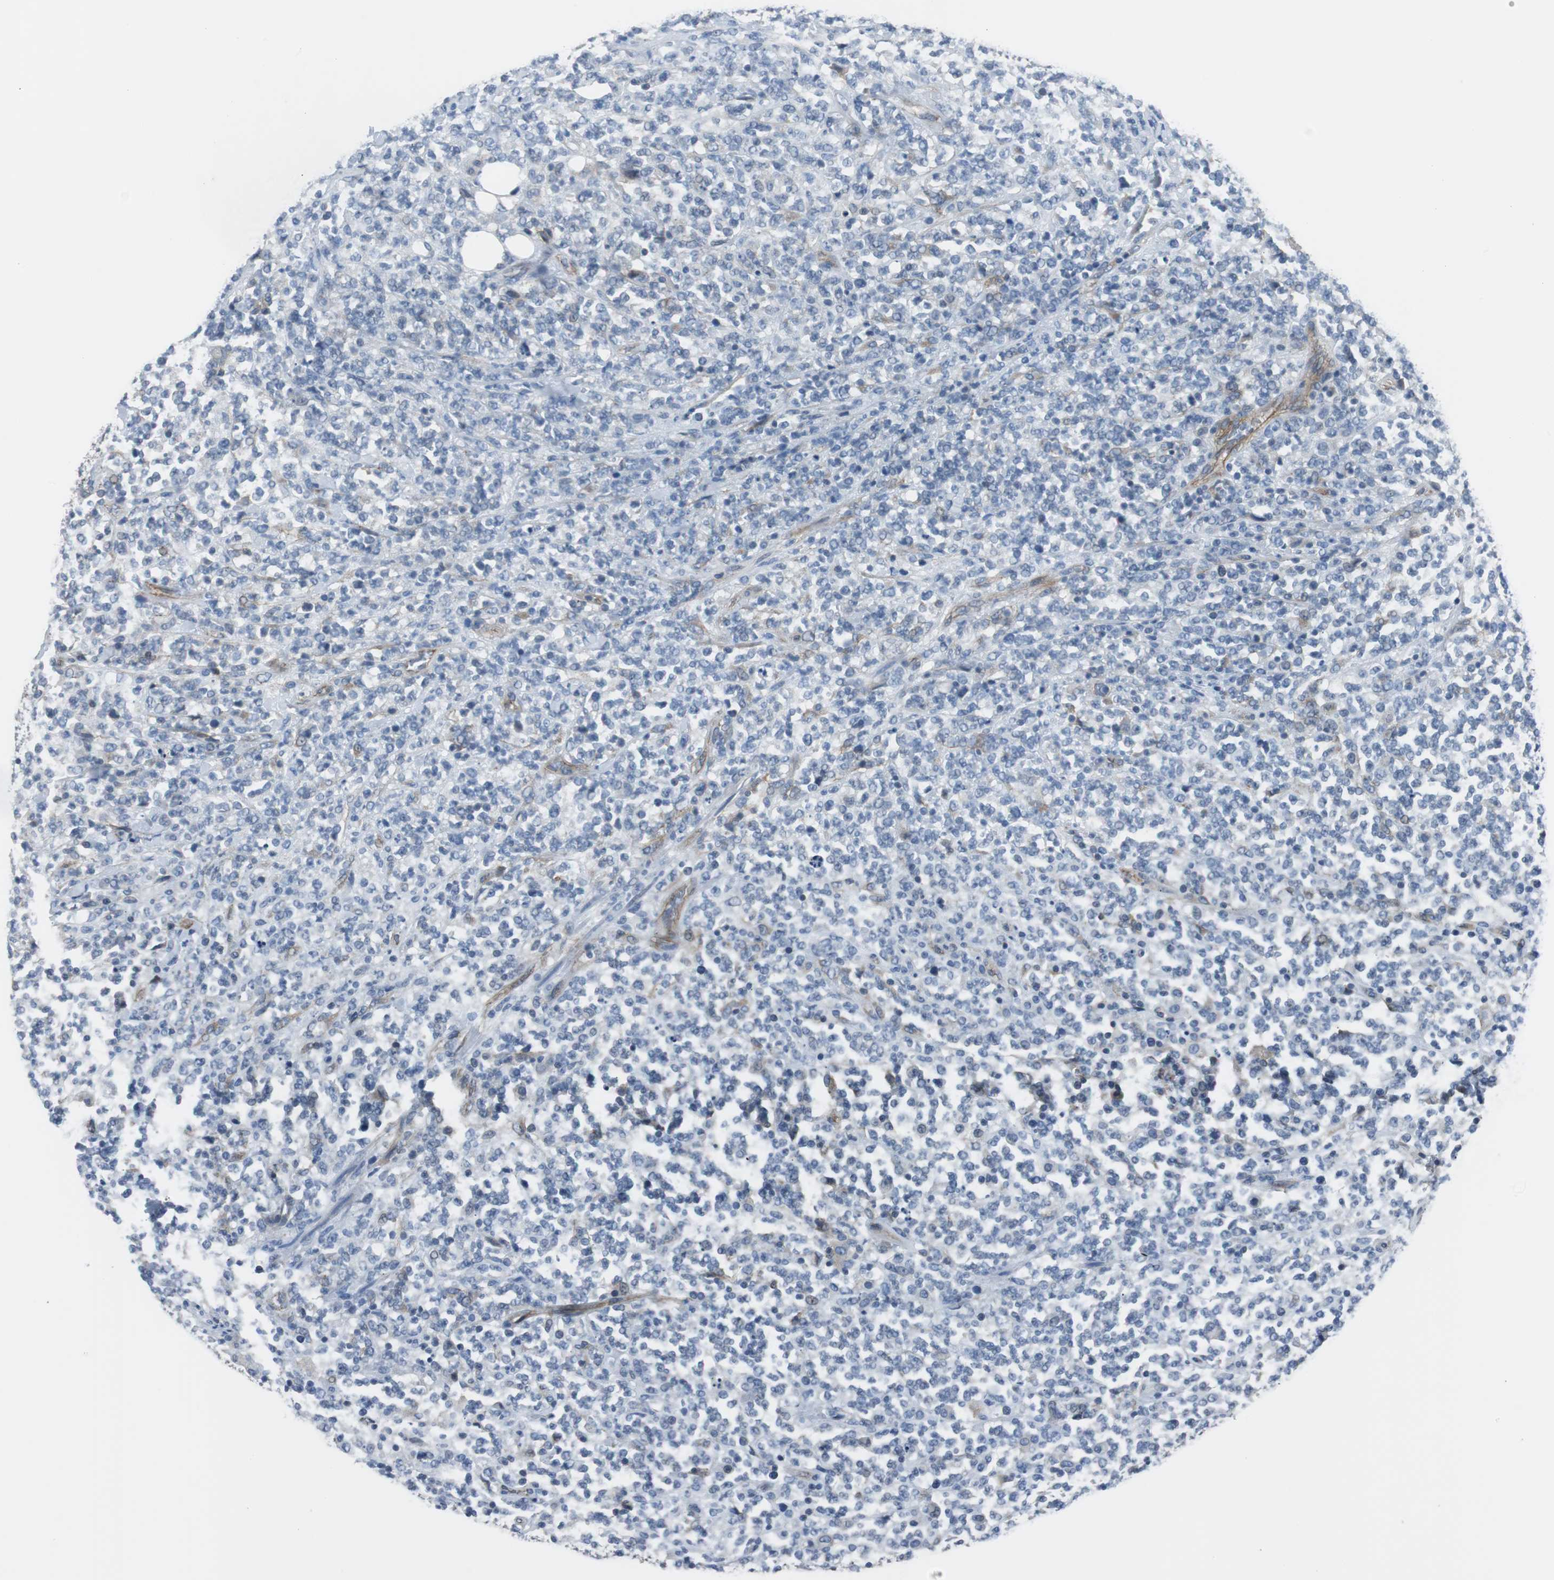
{"staining": {"intensity": "negative", "quantity": "none", "location": "none"}, "tissue": "lymphoma", "cell_type": "Tumor cells", "image_type": "cancer", "snomed": [{"axis": "morphology", "description": "Malignant lymphoma, non-Hodgkin's type, High grade"}, {"axis": "topography", "description": "Soft tissue"}], "caption": "An image of human high-grade malignant lymphoma, non-Hodgkin's type is negative for staining in tumor cells. The staining was performed using DAB (3,3'-diaminobenzidine) to visualize the protein expression in brown, while the nuclei were stained in blue with hematoxylin (Magnification: 20x).", "gene": "STXBP4", "patient": {"sex": "male", "age": 18}}